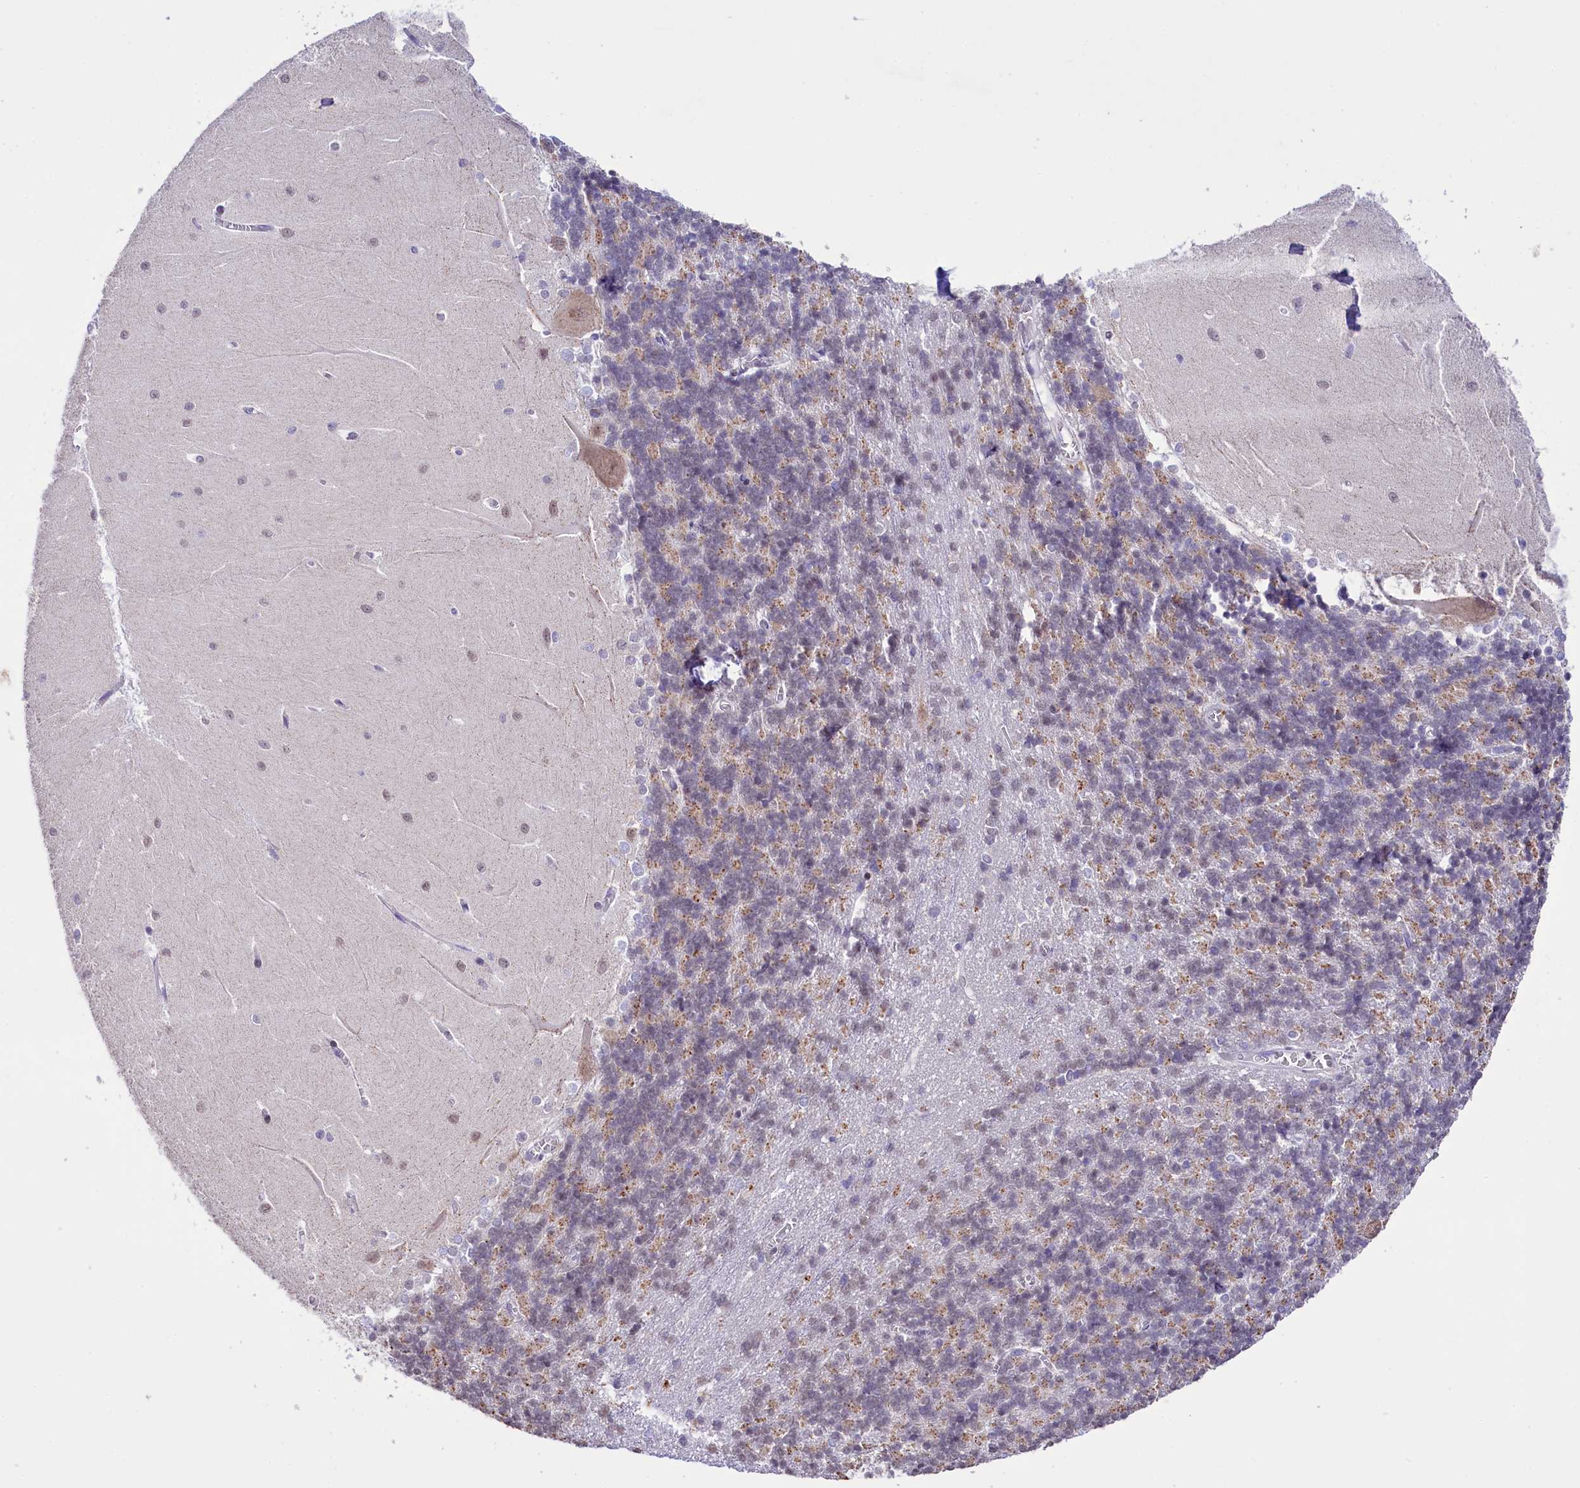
{"staining": {"intensity": "weak", "quantity": "<25%", "location": "cytoplasmic/membranous"}, "tissue": "cerebellum", "cell_type": "Cells in granular layer", "image_type": "normal", "snomed": [{"axis": "morphology", "description": "Normal tissue, NOS"}, {"axis": "topography", "description": "Cerebellum"}], "caption": "Histopathology image shows no significant protein positivity in cells in granular layer of normal cerebellum.", "gene": "SPATS2", "patient": {"sex": "male", "age": 37}}